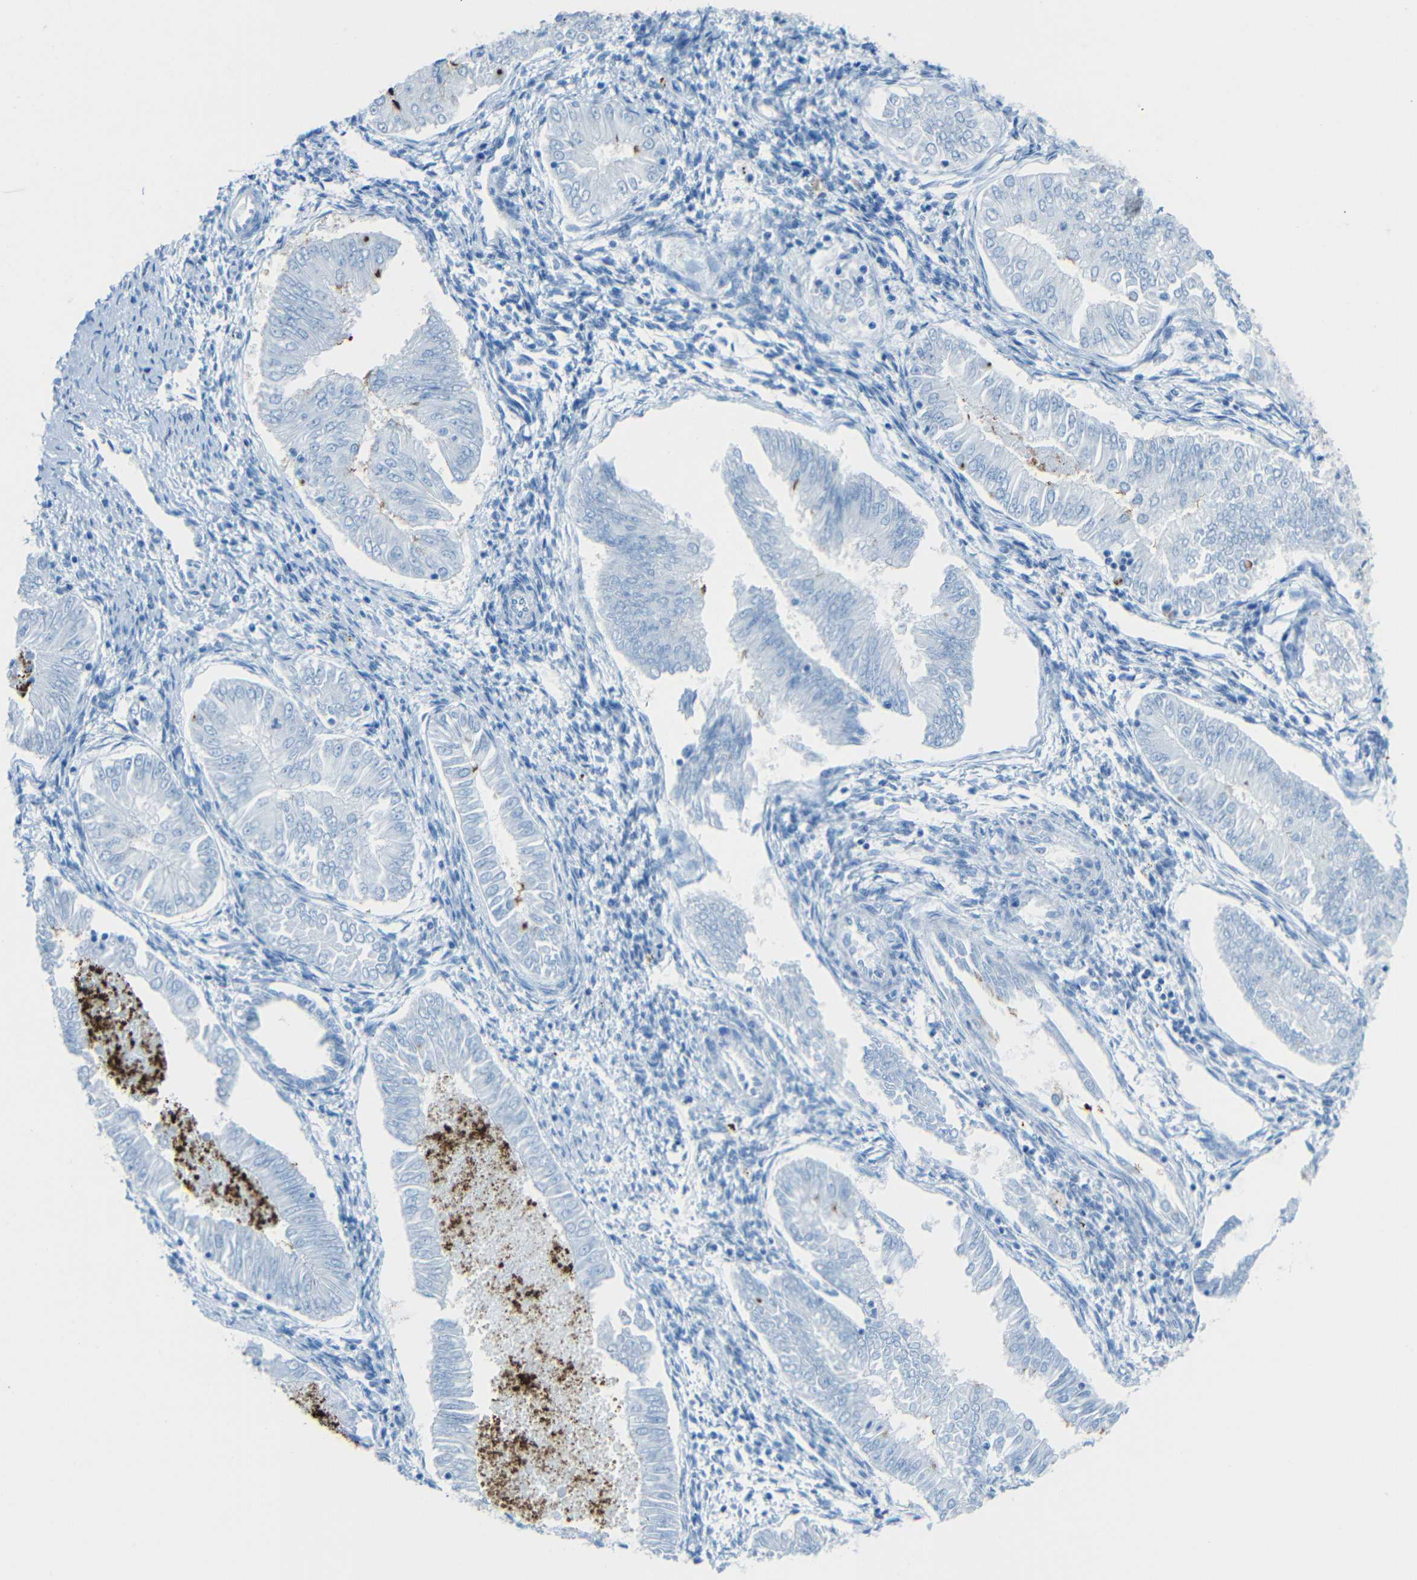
{"staining": {"intensity": "negative", "quantity": "none", "location": "none"}, "tissue": "endometrial cancer", "cell_type": "Tumor cells", "image_type": "cancer", "snomed": [{"axis": "morphology", "description": "Adenocarcinoma, NOS"}, {"axis": "topography", "description": "Endometrium"}], "caption": "Endometrial cancer (adenocarcinoma) was stained to show a protein in brown. There is no significant positivity in tumor cells.", "gene": "TUBB4B", "patient": {"sex": "female", "age": 53}}